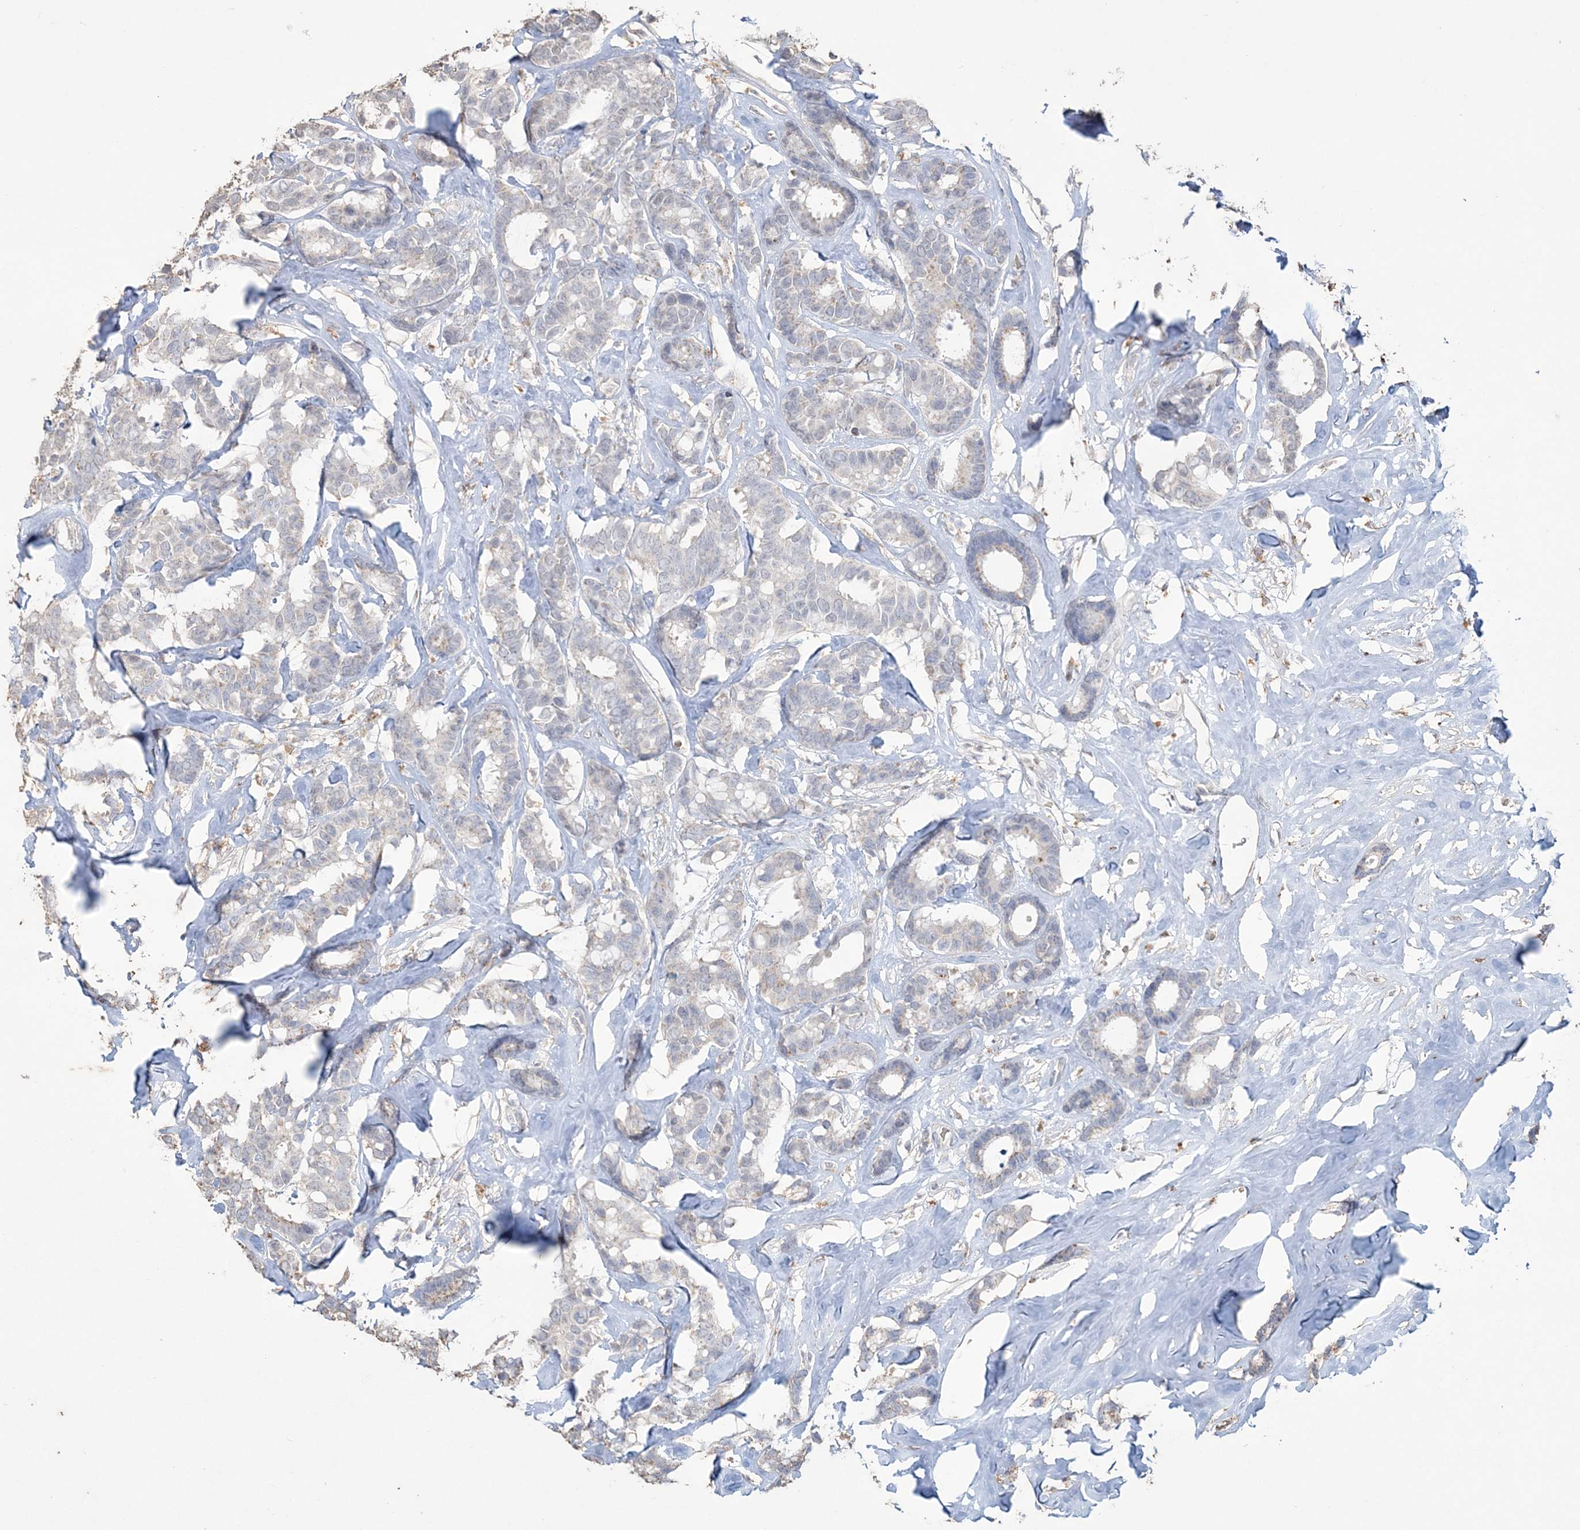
{"staining": {"intensity": "negative", "quantity": "none", "location": "none"}, "tissue": "breast cancer", "cell_type": "Tumor cells", "image_type": "cancer", "snomed": [{"axis": "morphology", "description": "Duct carcinoma"}, {"axis": "topography", "description": "Breast"}], "caption": "High power microscopy histopathology image of an IHC micrograph of invasive ductal carcinoma (breast), revealing no significant staining in tumor cells.", "gene": "SFMBT2", "patient": {"sex": "female", "age": 87}}